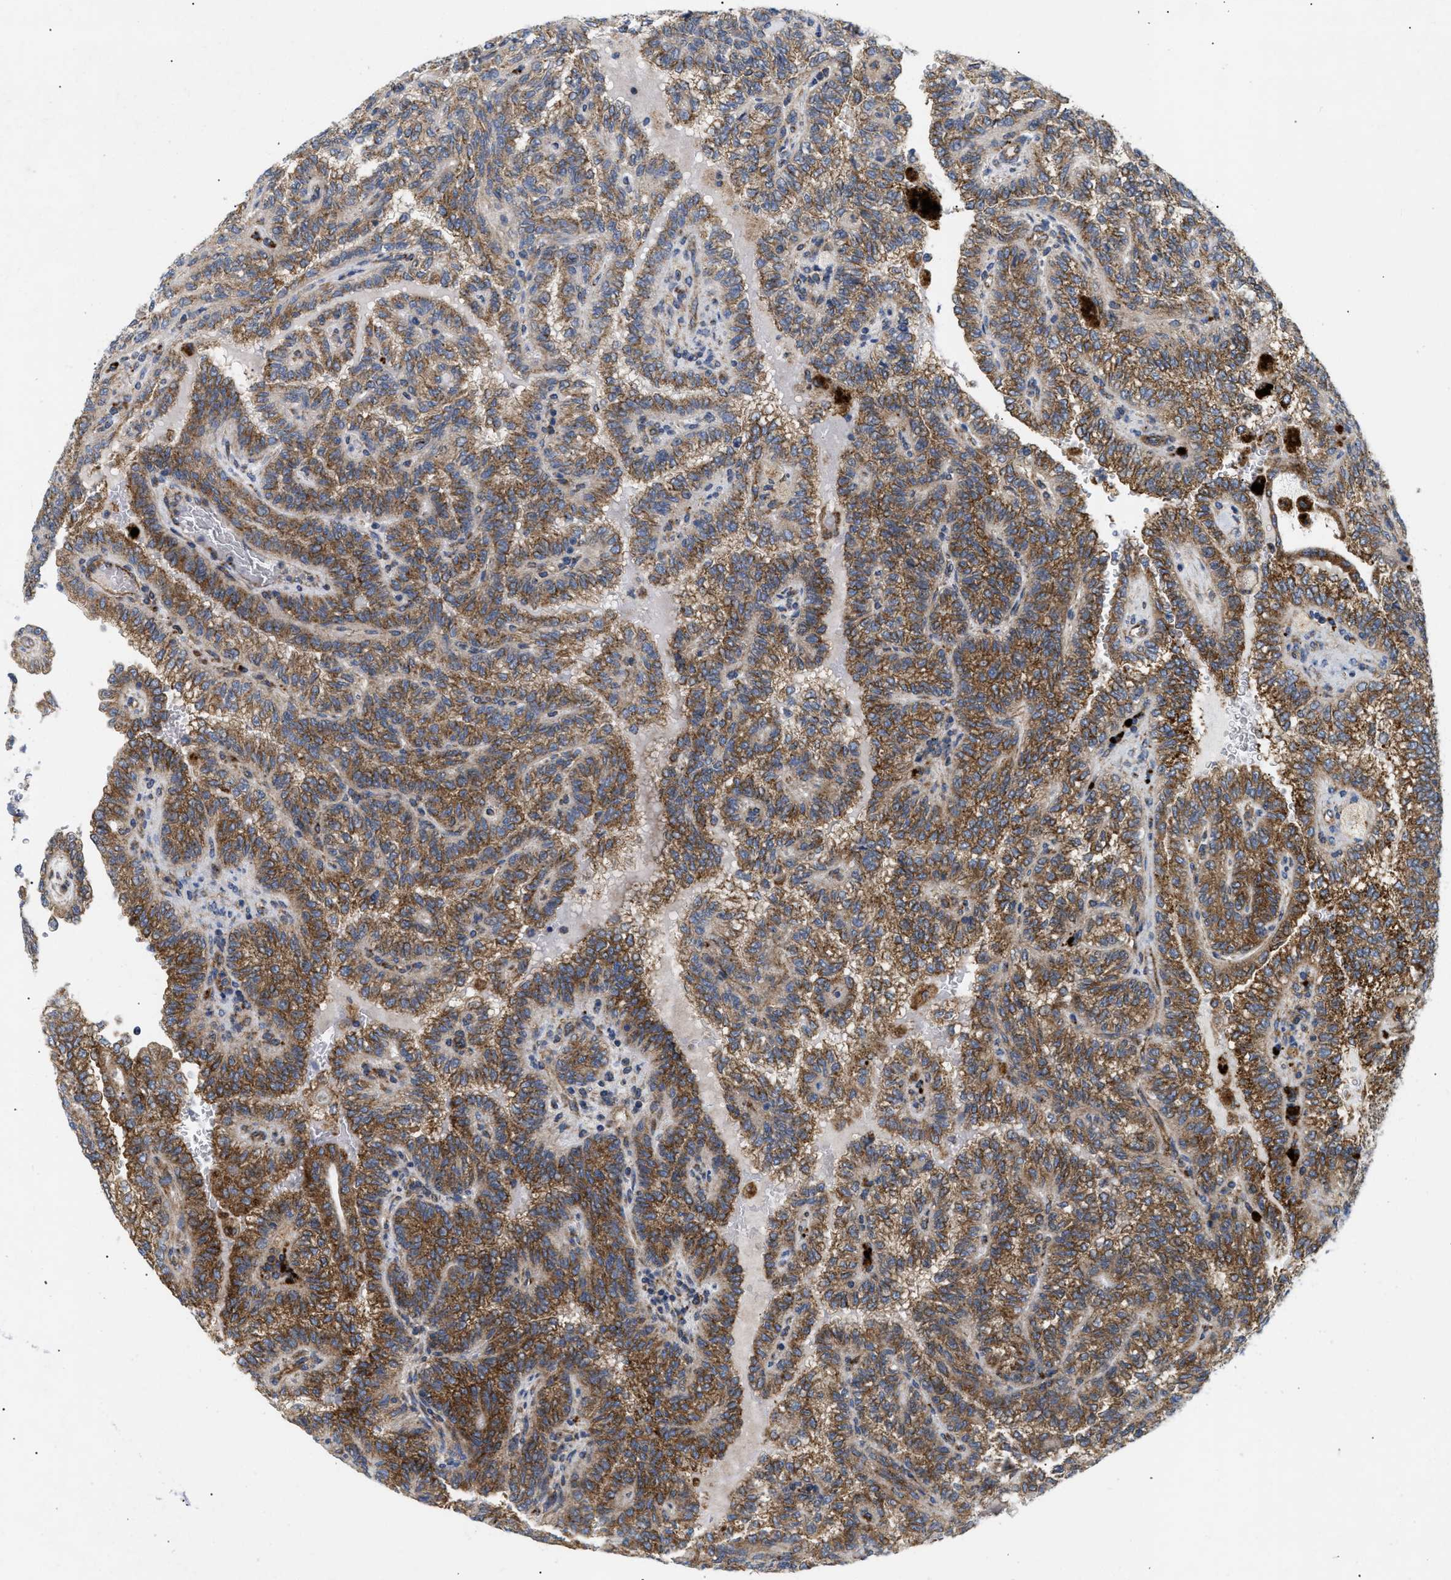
{"staining": {"intensity": "moderate", "quantity": ">75%", "location": "cytoplasmic/membranous"}, "tissue": "renal cancer", "cell_type": "Tumor cells", "image_type": "cancer", "snomed": [{"axis": "morphology", "description": "Inflammation, NOS"}, {"axis": "morphology", "description": "Adenocarcinoma, NOS"}, {"axis": "topography", "description": "Kidney"}], "caption": "Renal adenocarcinoma stained with a brown dye shows moderate cytoplasmic/membranous positive staining in about >75% of tumor cells.", "gene": "DCTN4", "patient": {"sex": "male", "age": 68}}